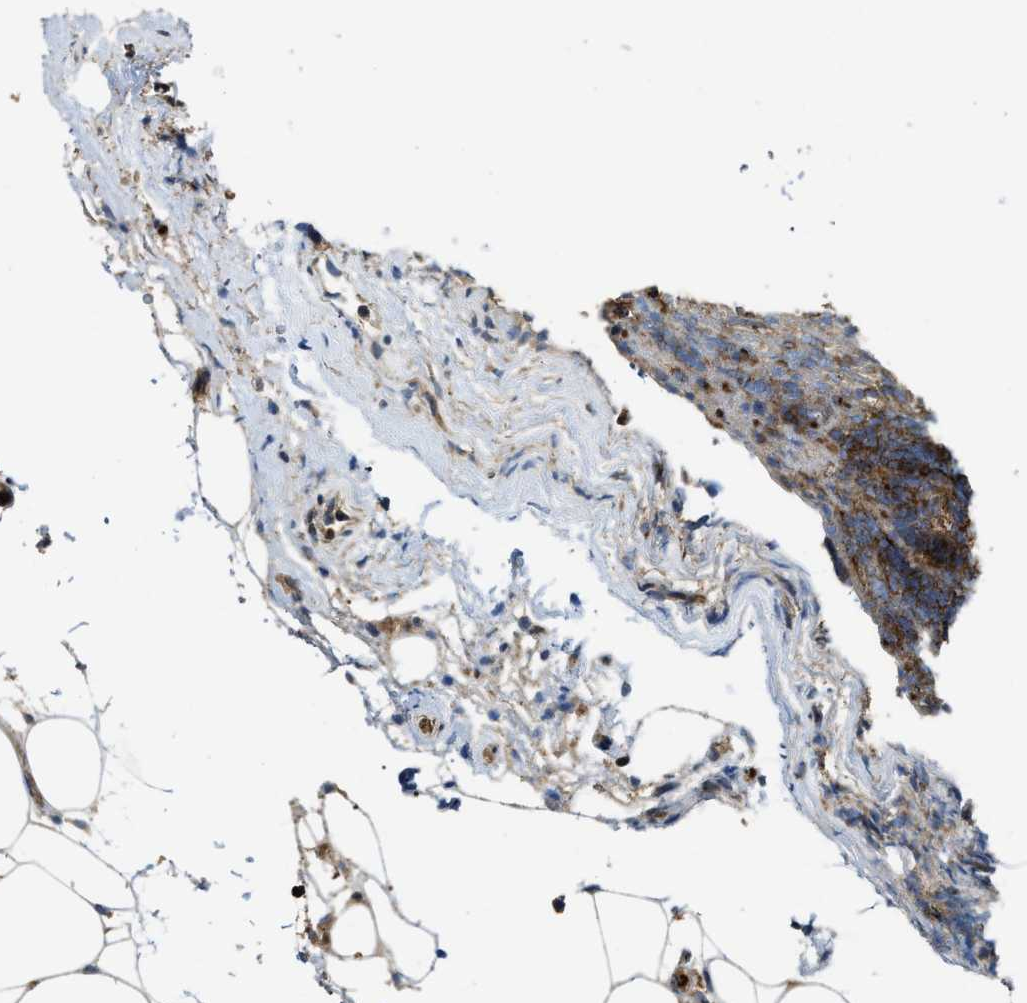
{"staining": {"intensity": "moderate", "quantity": ">75%", "location": "cytoplasmic/membranous"}, "tissue": "lymphoma", "cell_type": "Tumor cells", "image_type": "cancer", "snomed": [{"axis": "morphology", "description": "Malignant lymphoma, non-Hodgkin's type, High grade"}, {"axis": "topography", "description": "Lymph node"}], "caption": "A photomicrograph of human malignant lymphoma, non-Hodgkin's type (high-grade) stained for a protein reveals moderate cytoplasmic/membranous brown staining in tumor cells.", "gene": "SNX5", "patient": {"sex": "female", "age": 76}}